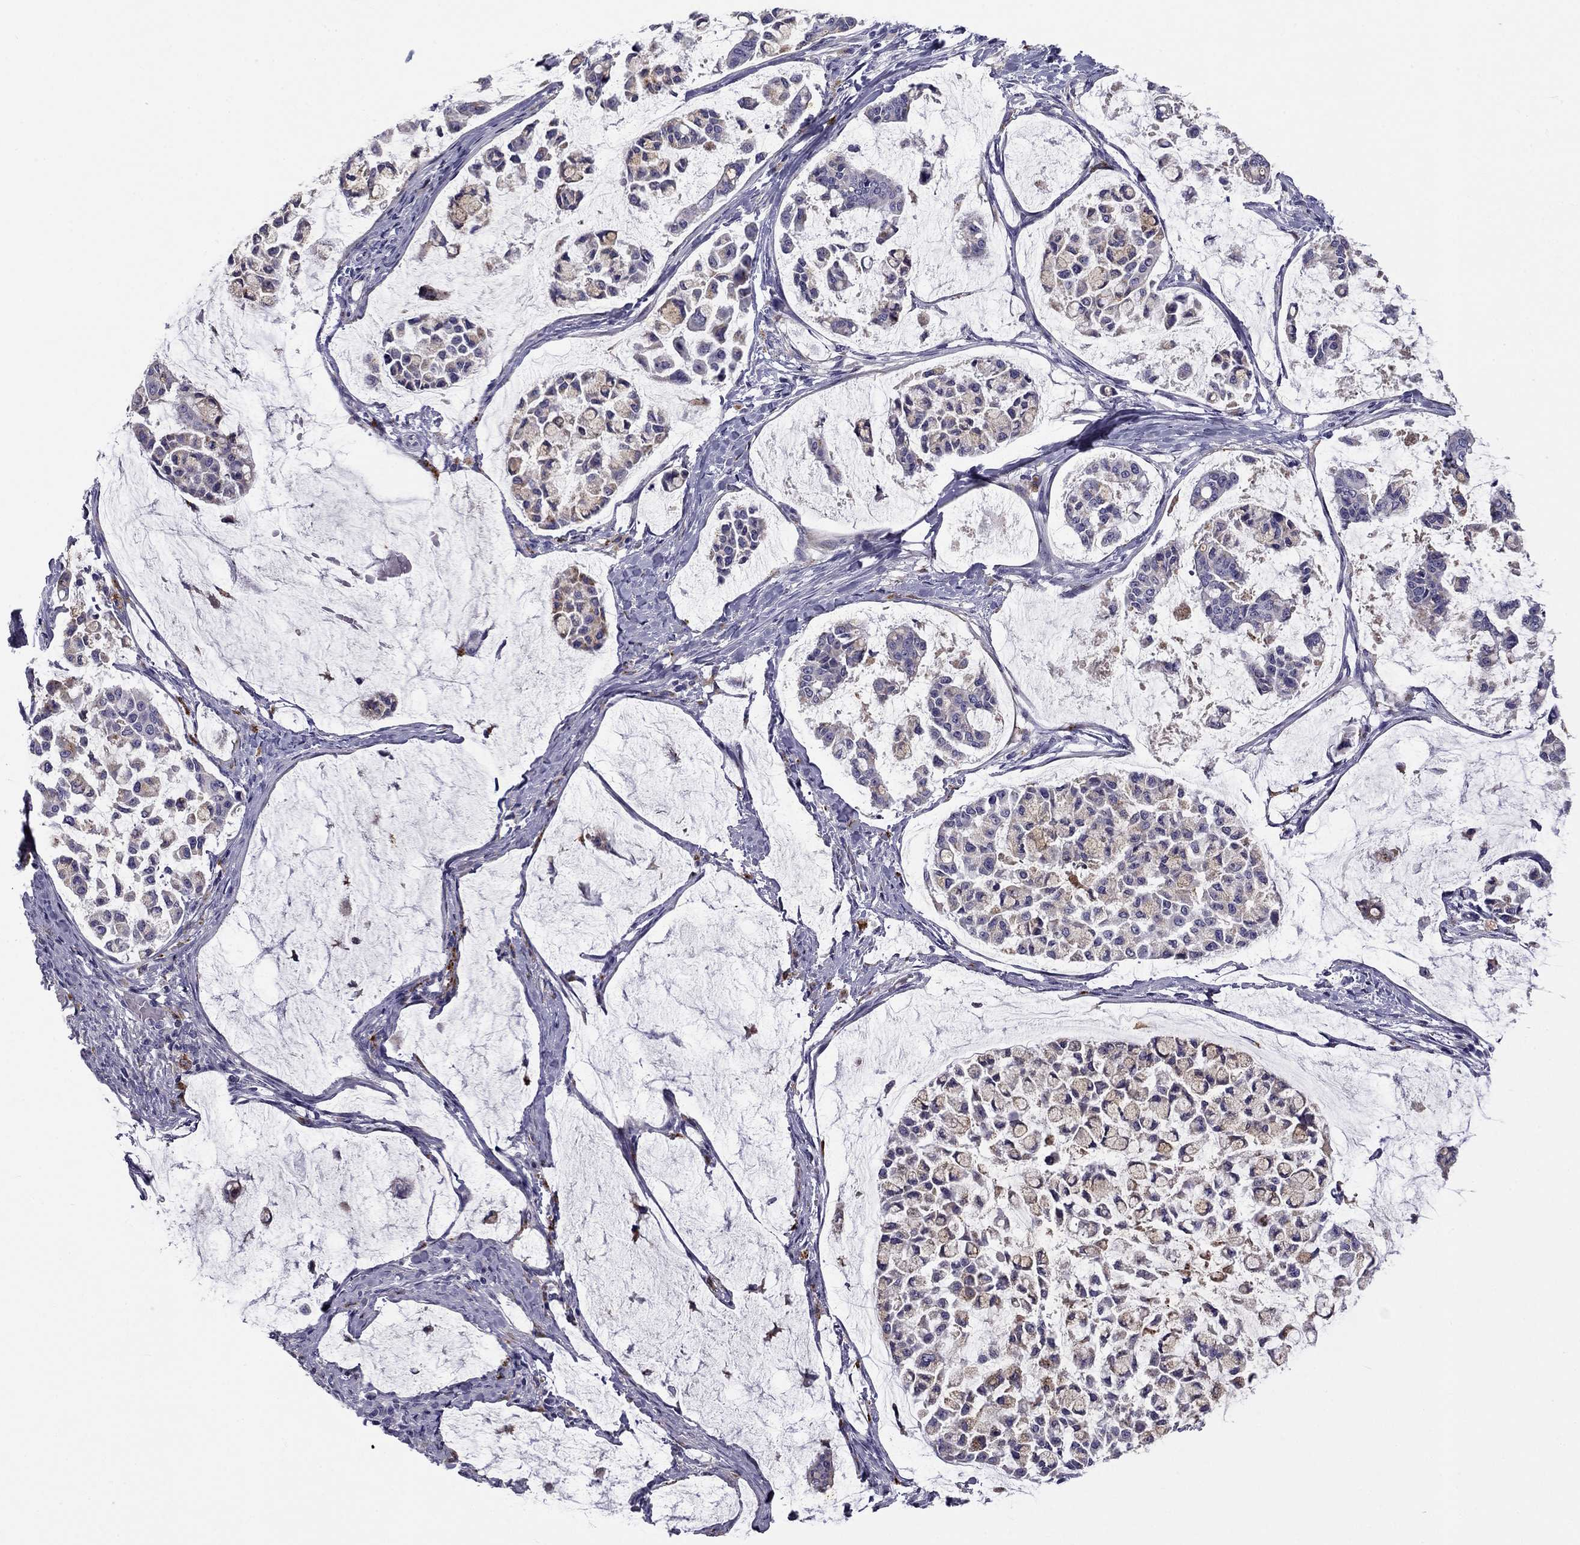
{"staining": {"intensity": "moderate", "quantity": "<25%", "location": "cytoplasmic/membranous"}, "tissue": "stomach cancer", "cell_type": "Tumor cells", "image_type": "cancer", "snomed": [{"axis": "morphology", "description": "Adenocarcinoma, NOS"}, {"axis": "topography", "description": "Stomach"}], "caption": "Tumor cells exhibit low levels of moderate cytoplasmic/membranous expression in about <25% of cells in human stomach adenocarcinoma.", "gene": "CLPSL2", "patient": {"sex": "male", "age": 82}}